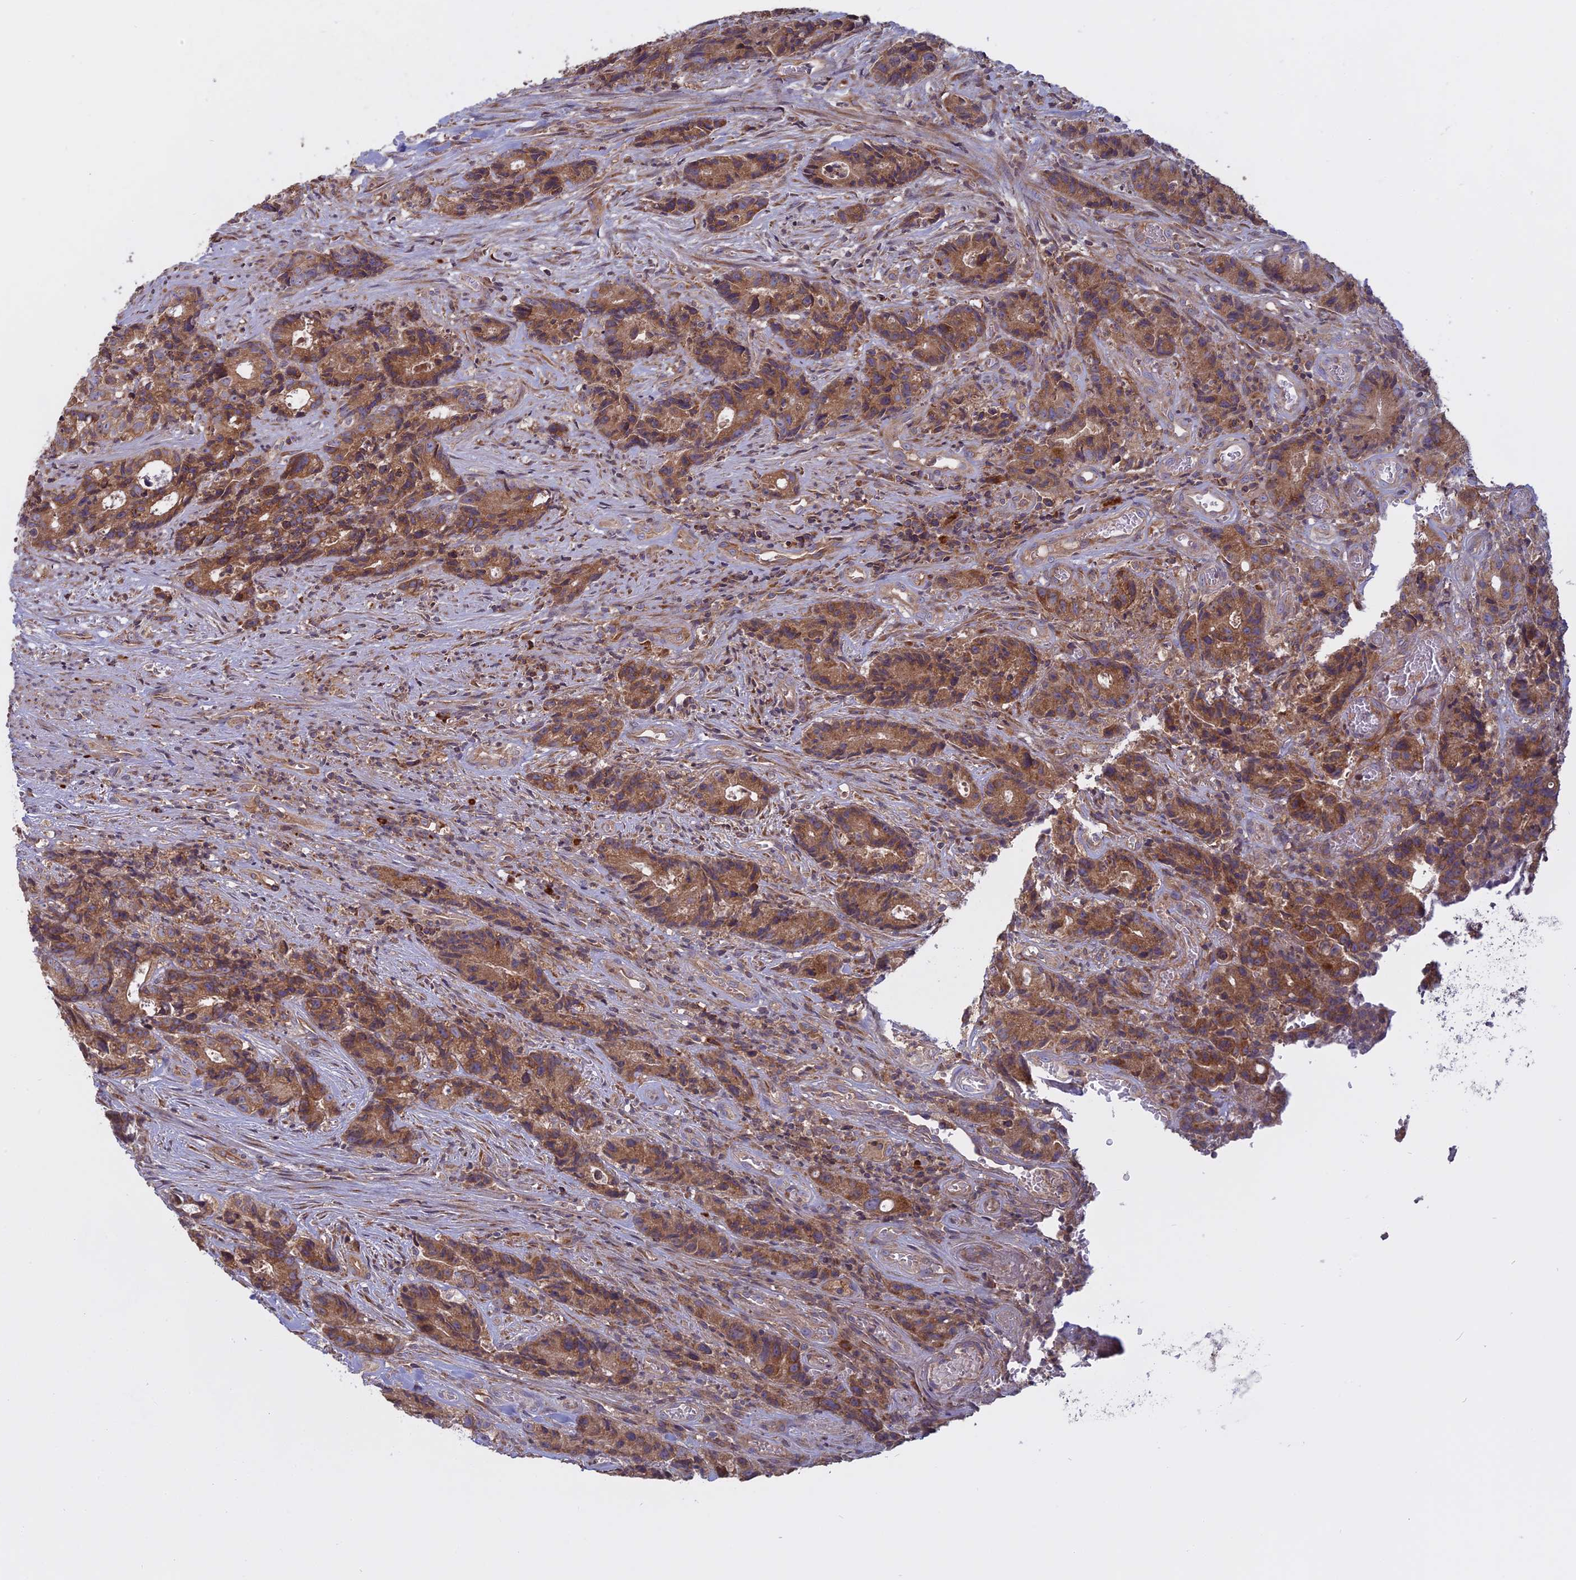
{"staining": {"intensity": "moderate", "quantity": ">75%", "location": "cytoplasmic/membranous"}, "tissue": "colorectal cancer", "cell_type": "Tumor cells", "image_type": "cancer", "snomed": [{"axis": "morphology", "description": "Adenocarcinoma, NOS"}, {"axis": "topography", "description": "Colon"}], "caption": "High-magnification brightfield microscopy of adenocarcinoma (colorectal) stained with DAB (brown) and counterstained with hematoxylin (blue). tumor cells exhibit moderate cytoplasmic/membranous staining is appreciated in about>75% of cells.", "gene": "TMEM208", "patient": {"sex": "female", "age": 57}}